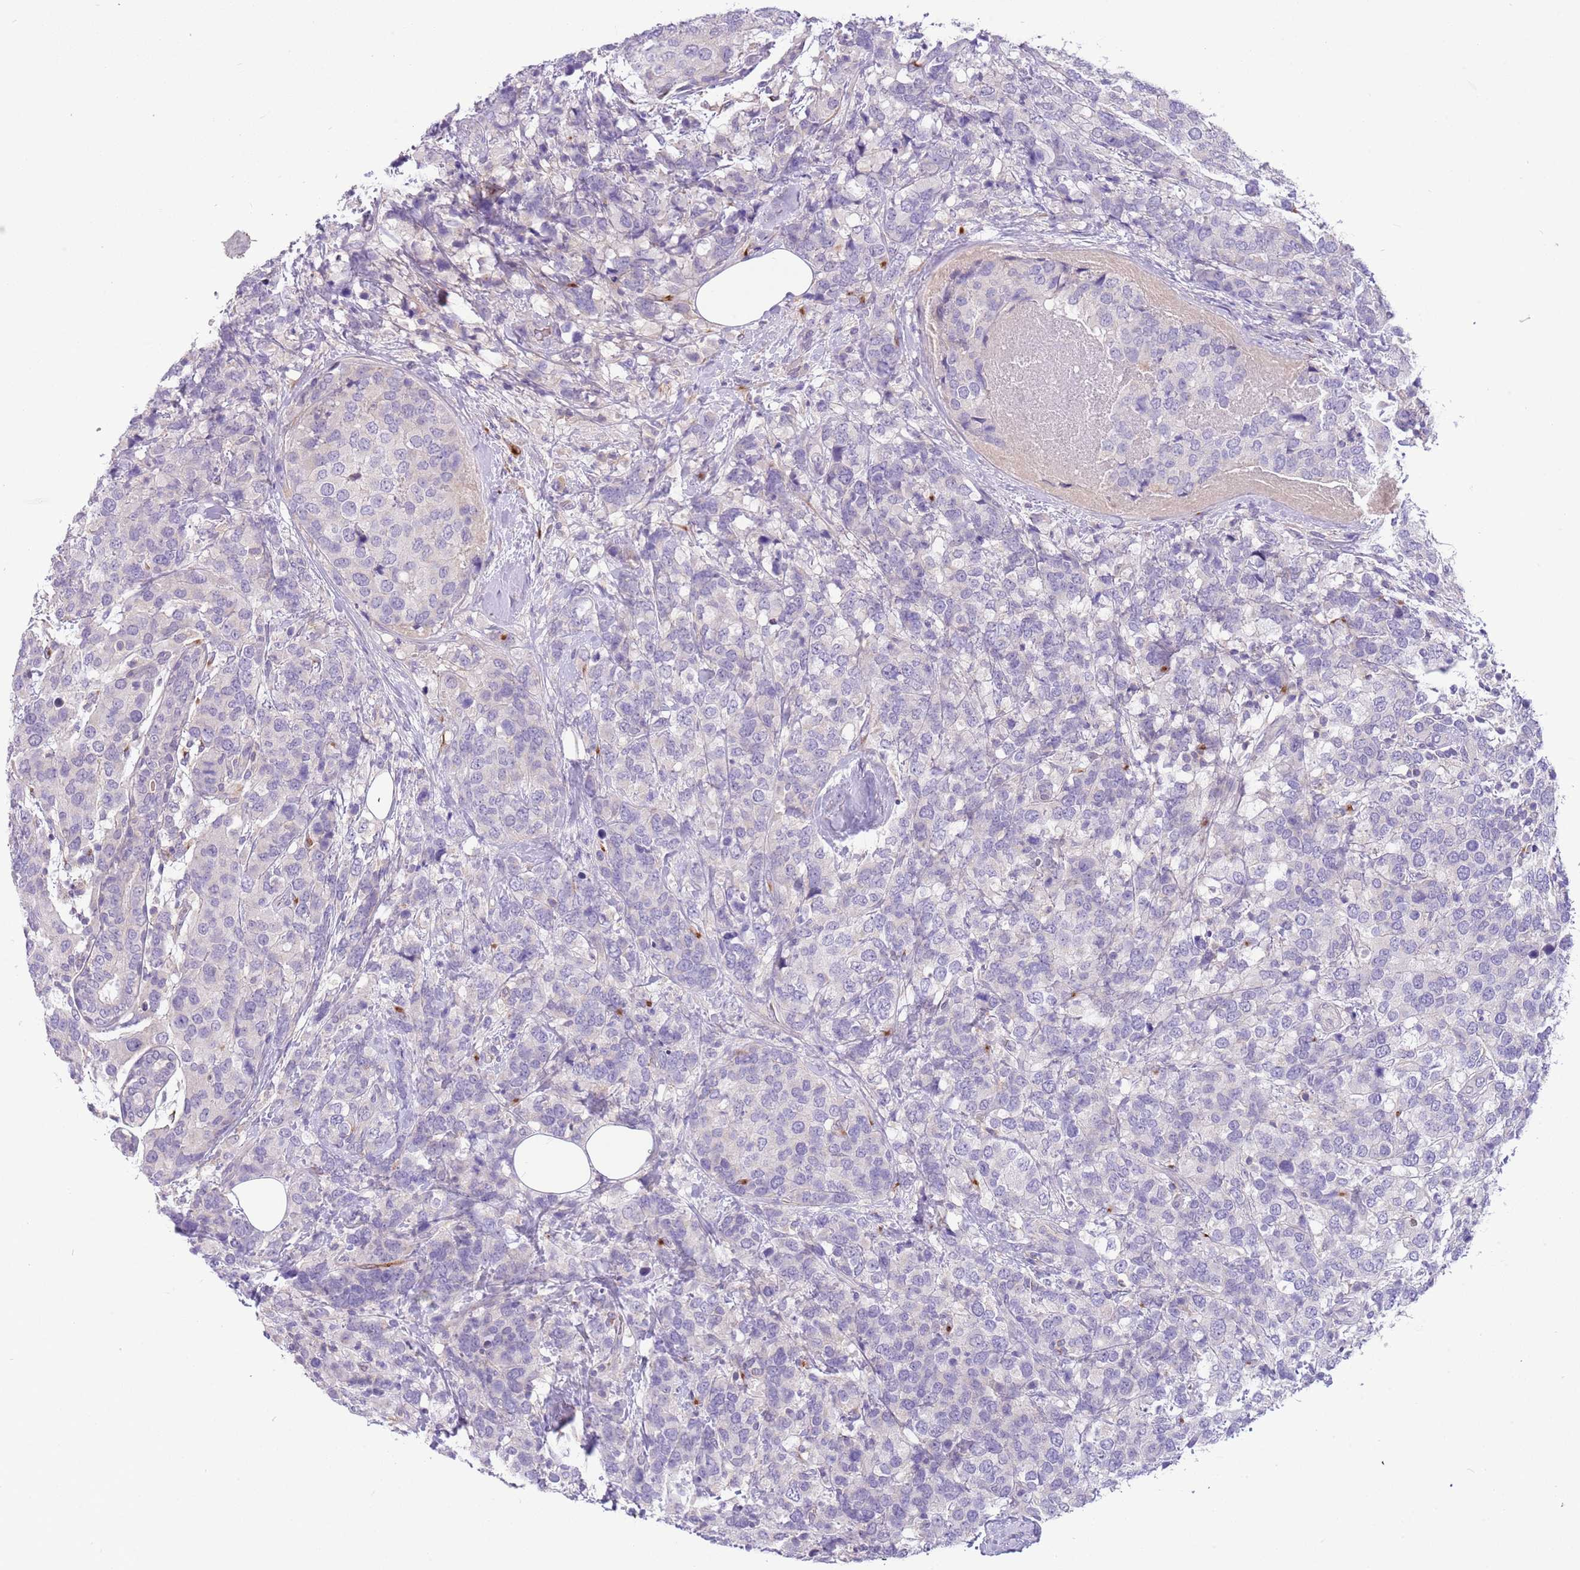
{"staining": {"intensity": "negative", "quantity": "none", "location": "none"}, "tissue": "breast cancer", "cell_type": "Tumor cells", "image_type": "cancer", "snomed": [{"axis": "morphology", "description": "Lobular carcinoma"}, {"axis": "topography", "description": "Breast"}], "caption": "This image is of breast lobular carcinoma stained with IHC to label a protein in brown with the nuclei are counter-stained blue. There is no expression in tumor cells.", "gene": "CFAP73", "patient": {"sex": "female", "age": 59}}